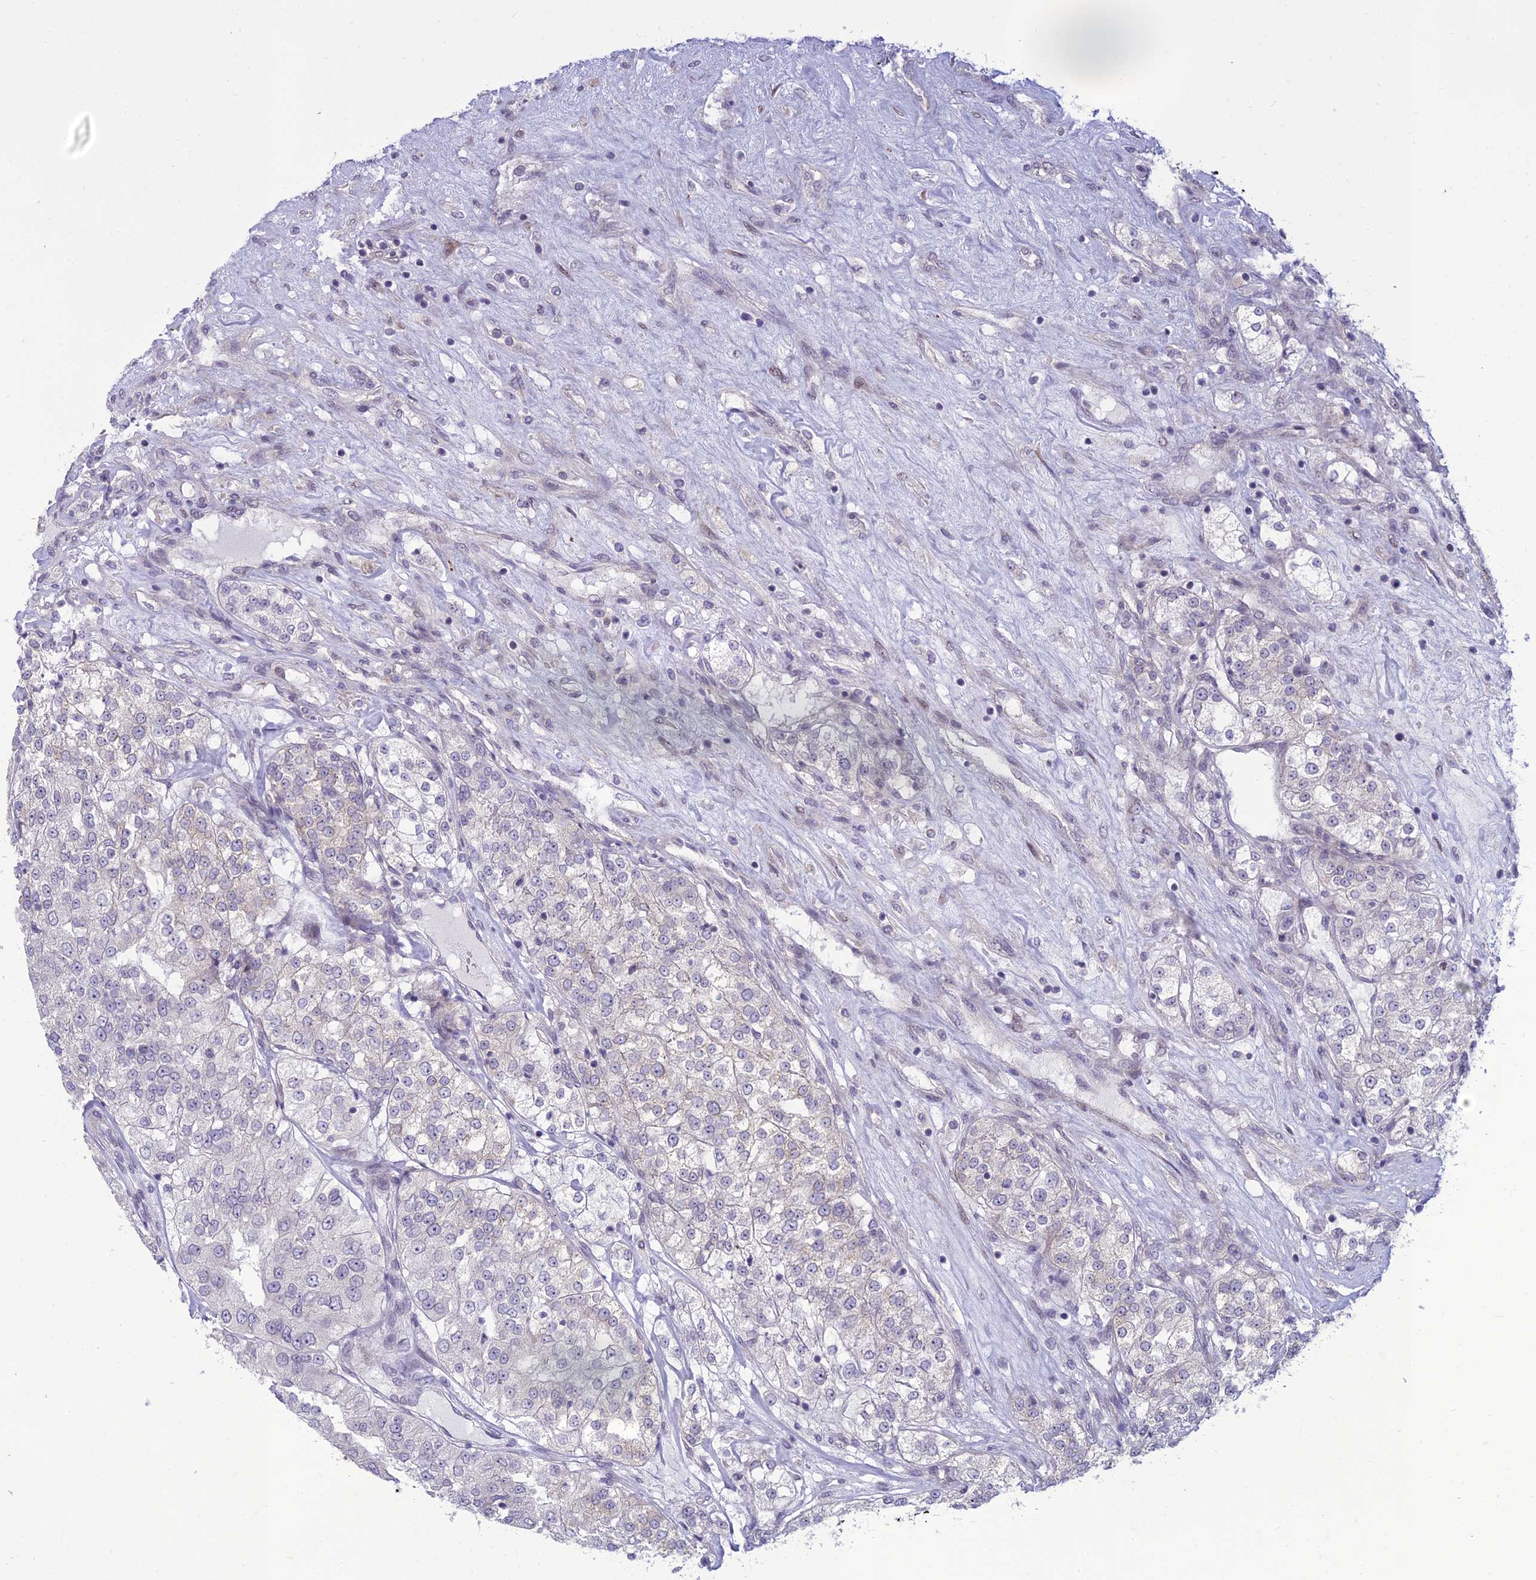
{"staining": {"intensity": "negative", "quantity": "none", "location": "none"}, "tissue": "renal cancer", "cell_type": "Tumor cells", "image_type": "cancer", "snomed": [{"axis": "morphology", "description": "Adenocarcinoma, NOS"}, {"axis": "topography", "description": "Kidney"}], "caption": "There is no significant positivity in tumor cells of renal adenocarcinoma.", "gene": "DTX2", "patient": {"sex": "female", "age": 63}}